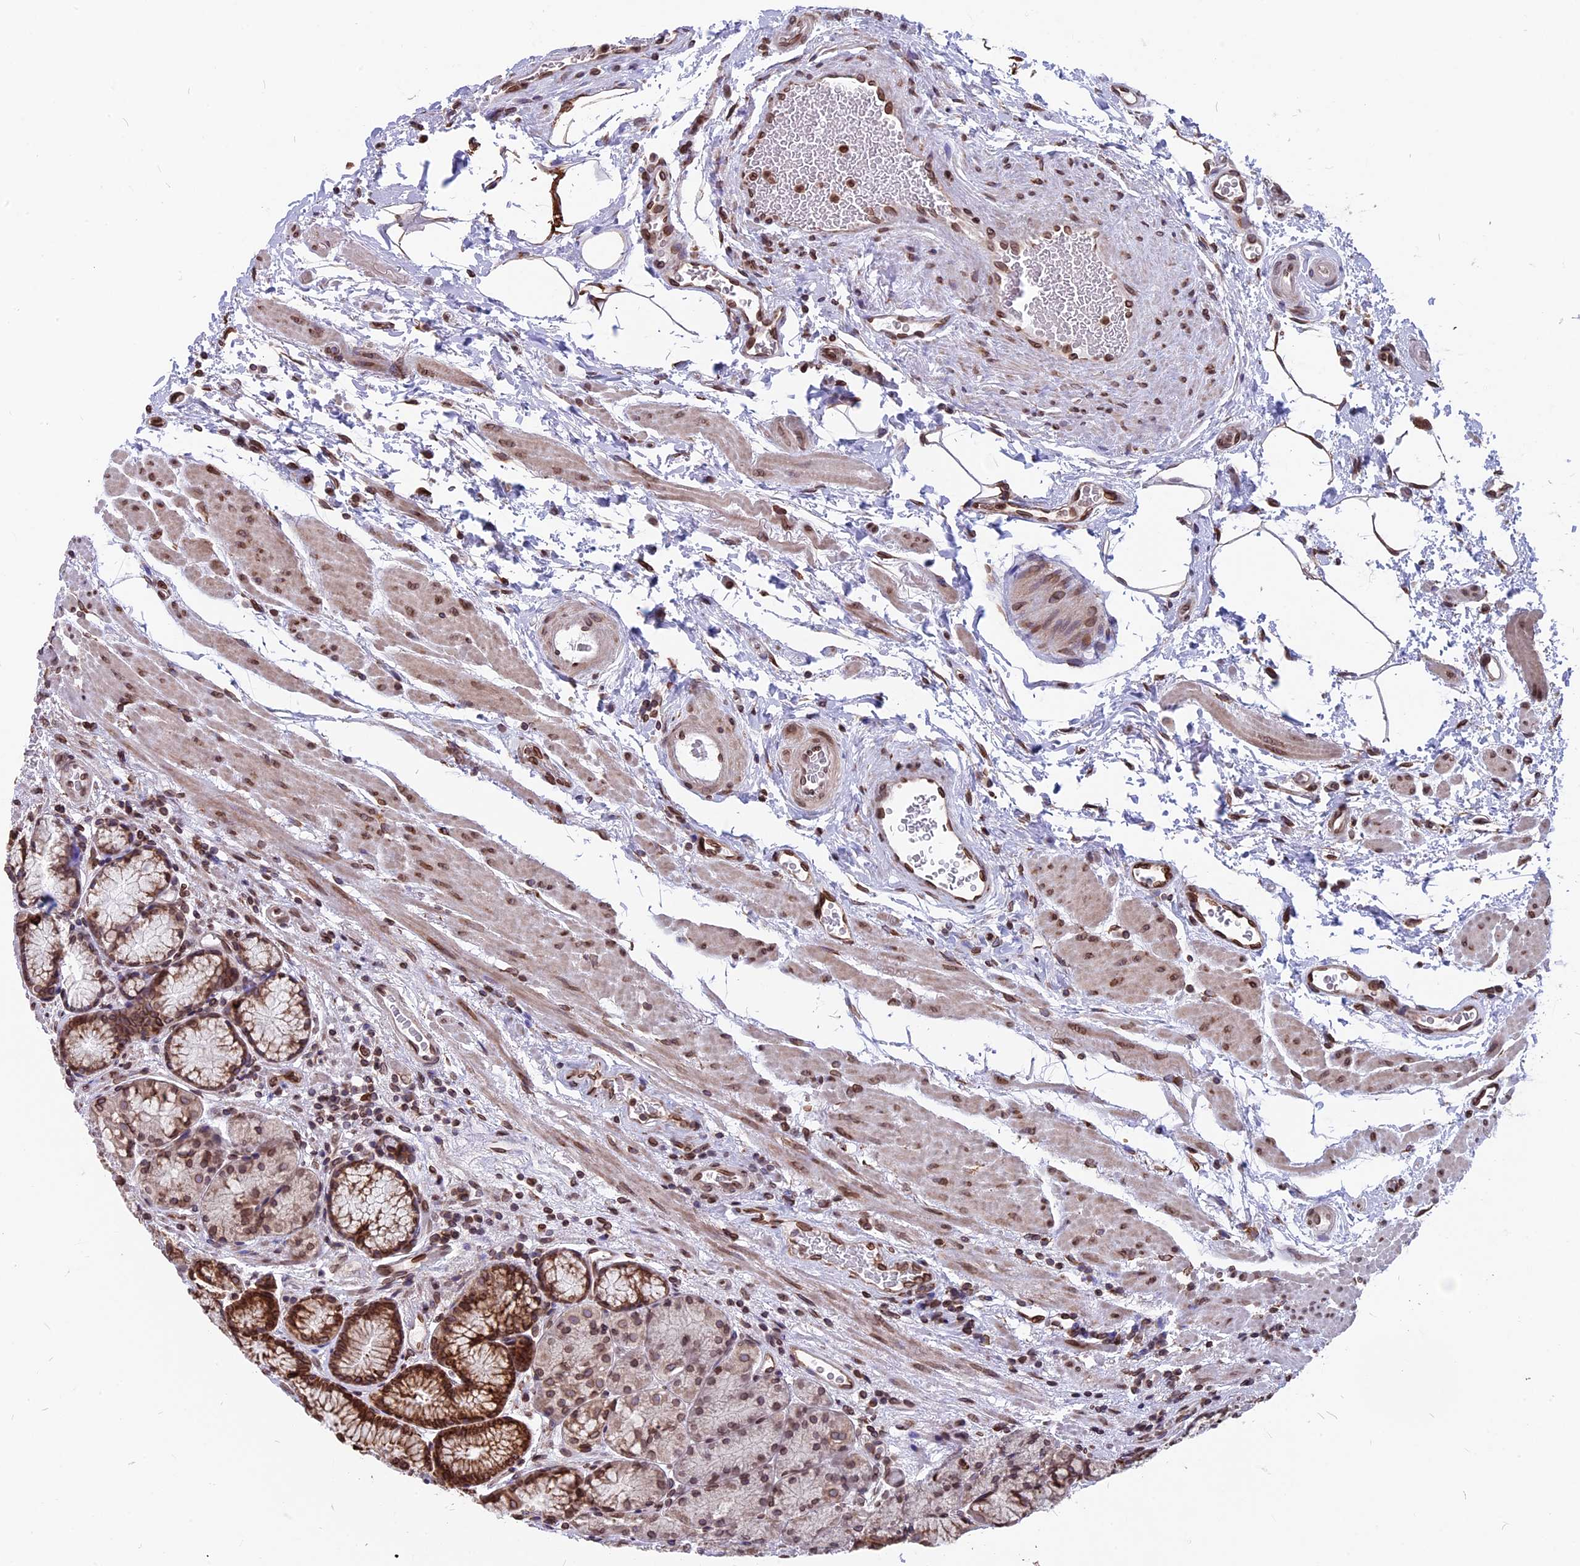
{"staining": {"intensity": "moderate", "quantity": ">75%", "location": "cytoplasmic/membranous,nuclear"}, "tissue": "stomach", "cell_type": "Glandular cells", "image_type": "normal", "snomed": [{"axis": "morphology", "description": "Normal tissue, NOS"}, {"axis": "topography", "description": "Stomach"}], "caption": "A histopathology image of human stomach stained for a protein reveals moderate cytoplasmic/membranous,nuclear brown staining in glandular cells. The protein of interest is shown in brown color, while the nuclei are stained blue.", "gene": "PTCHD4", "patient": {"sex": "male", "age": 63}}